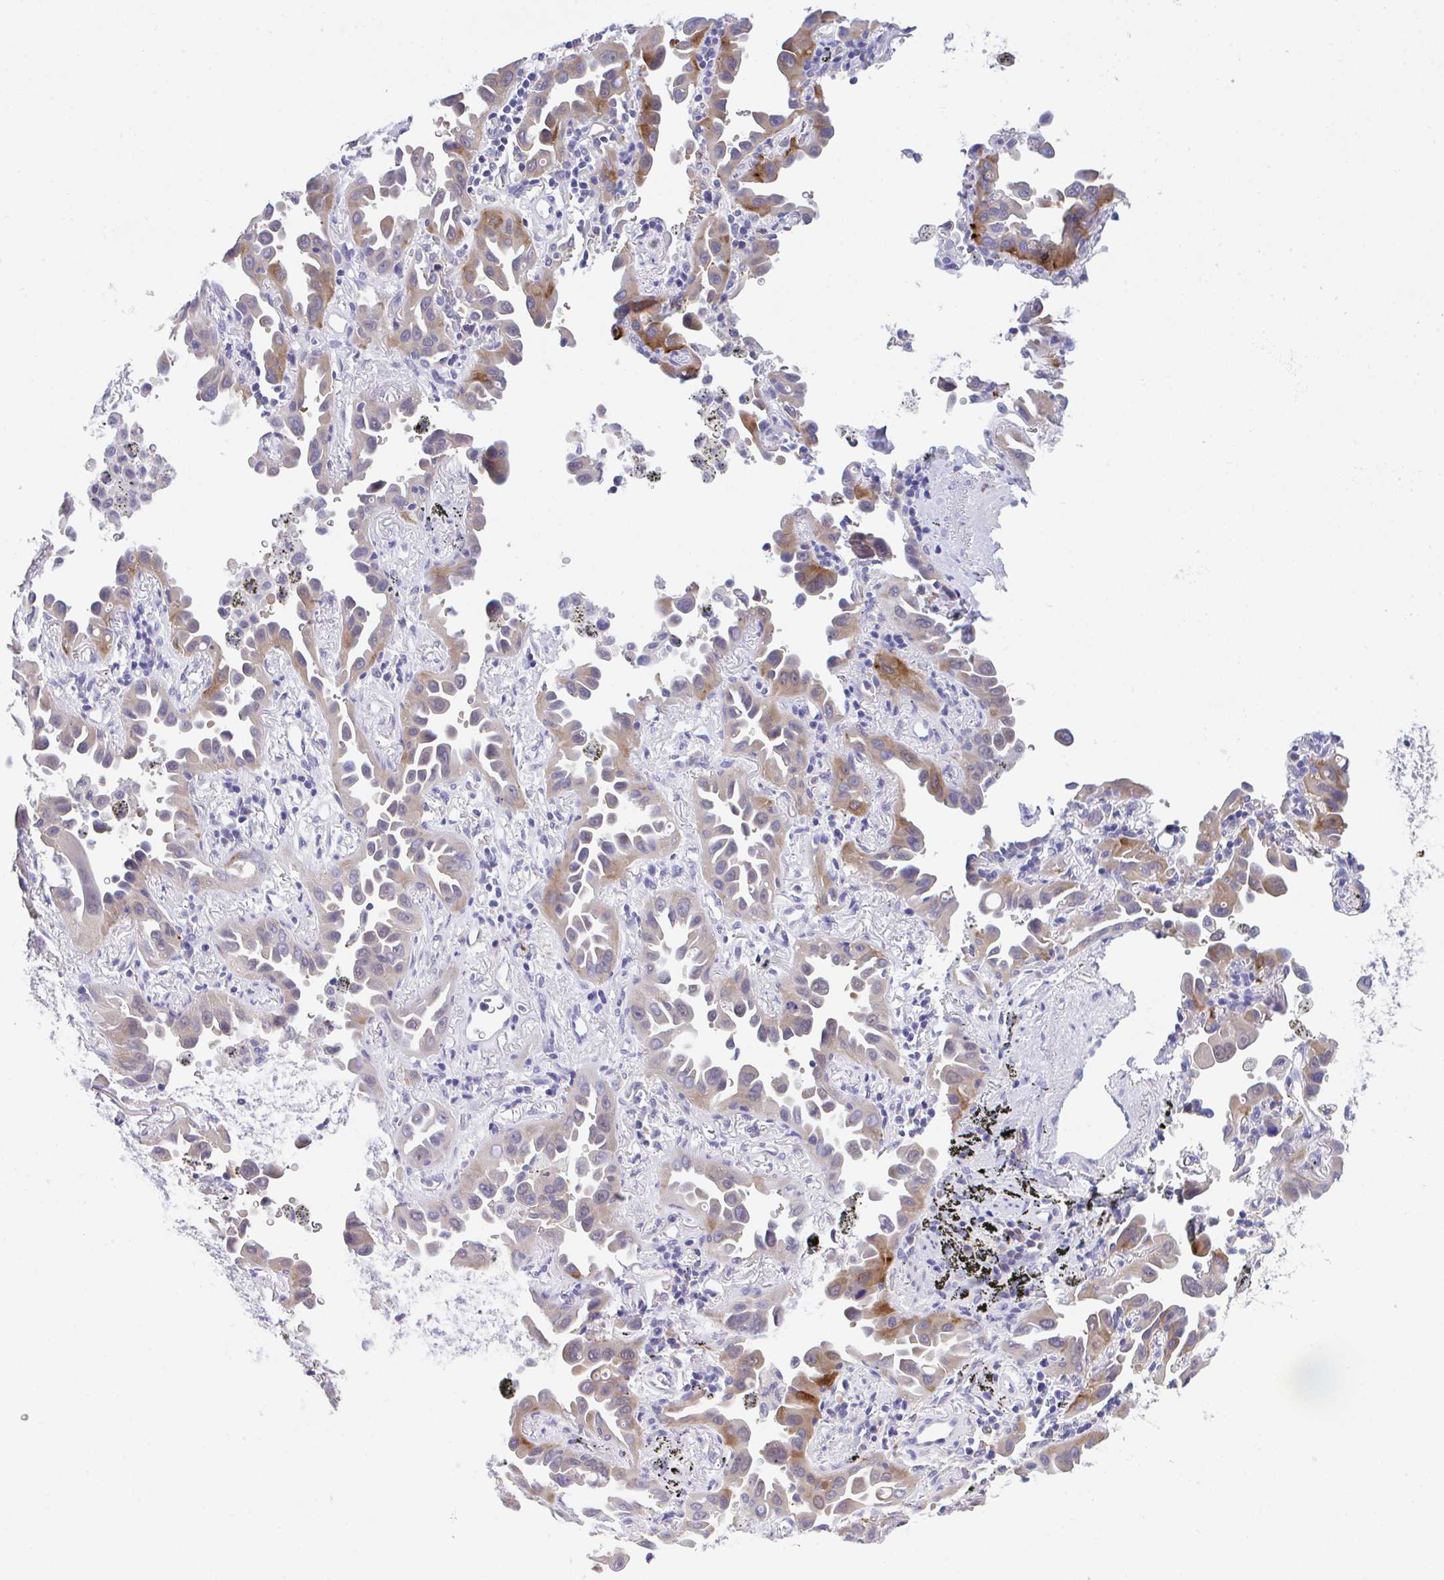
{"staining": {"intensity": "moderate", "quantity": "25%-75%", "location": "cytoplasmic/membranous"}, "tissue": "lung cancer", "cell_type": "Tumor cells", "image_type": "cancer", "snomed": [{"axis": "morphology", "description": "Adenocarcinoma, NOS"}, {"axis": "topography", "description": "Lung"}], "caption": "Immunohistochemical staining of human lung adenocarcinoma displays moderate cytoplasmic/membranous protein staining in approximately 25%-75% of tumor cells.", "gene": "HOXB4", "patient": {"sex": "male", "age": 68}}